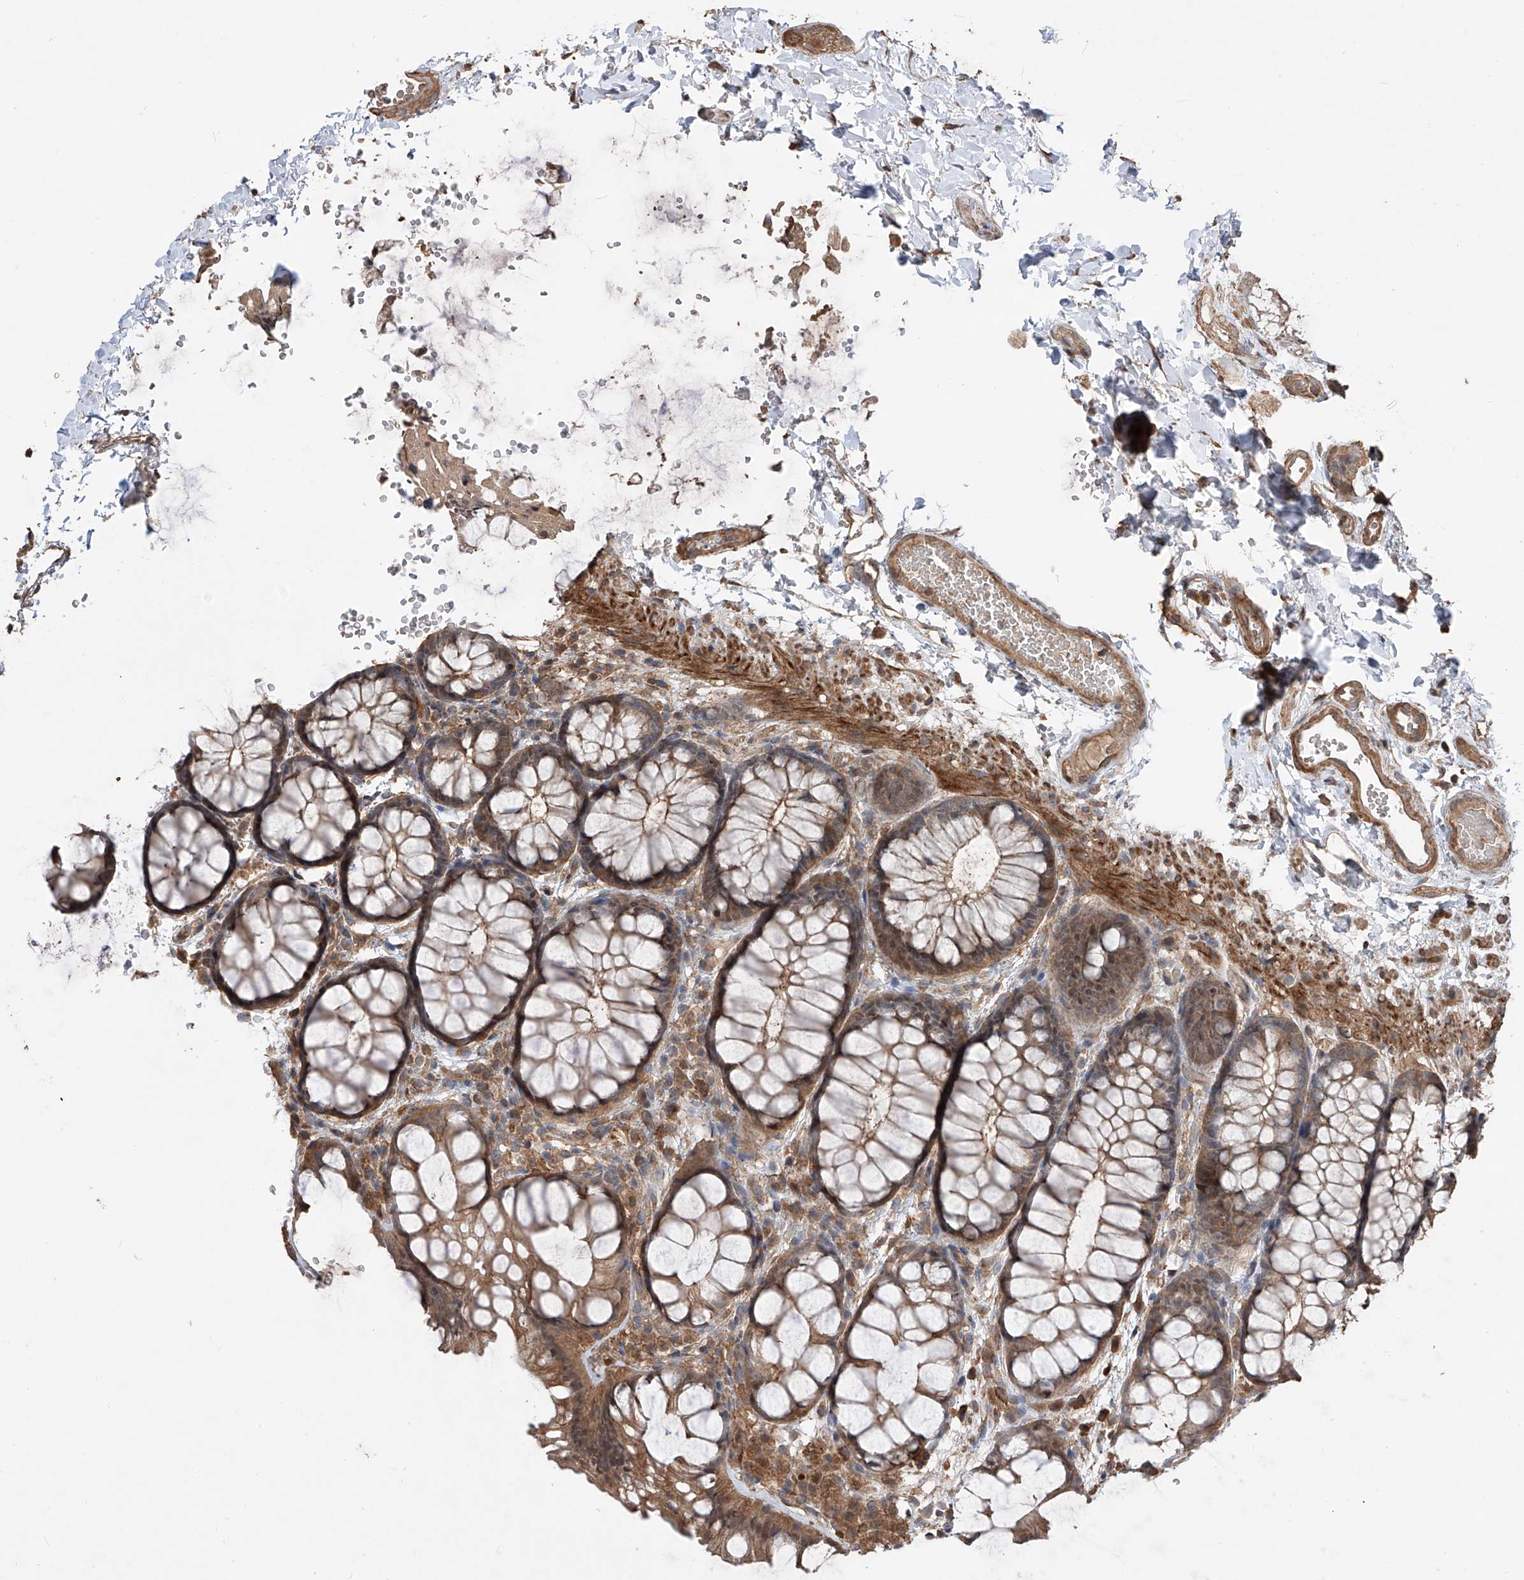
{"staining": {"intensity": "moderate", "quantity": ">75%", "location": "cytoplasmic/membranous"}, "tissue": "colon", "cell_type": "Endothelial cells", "image_type": "normal", "snomed": [{"axis": "morphology", "description": "Normal tissue, NOS"}, {"axis": "topography", "description": "Colon"}], "caption": "High-power microscopy captured an IHC photomicrograph of normal colon, revealing moderate cytoplasmic/membranous positivity in approximately >75% of endothelial cells.", "gene": "FAM135A", "patient": {"sex": "male", "age": 47}}